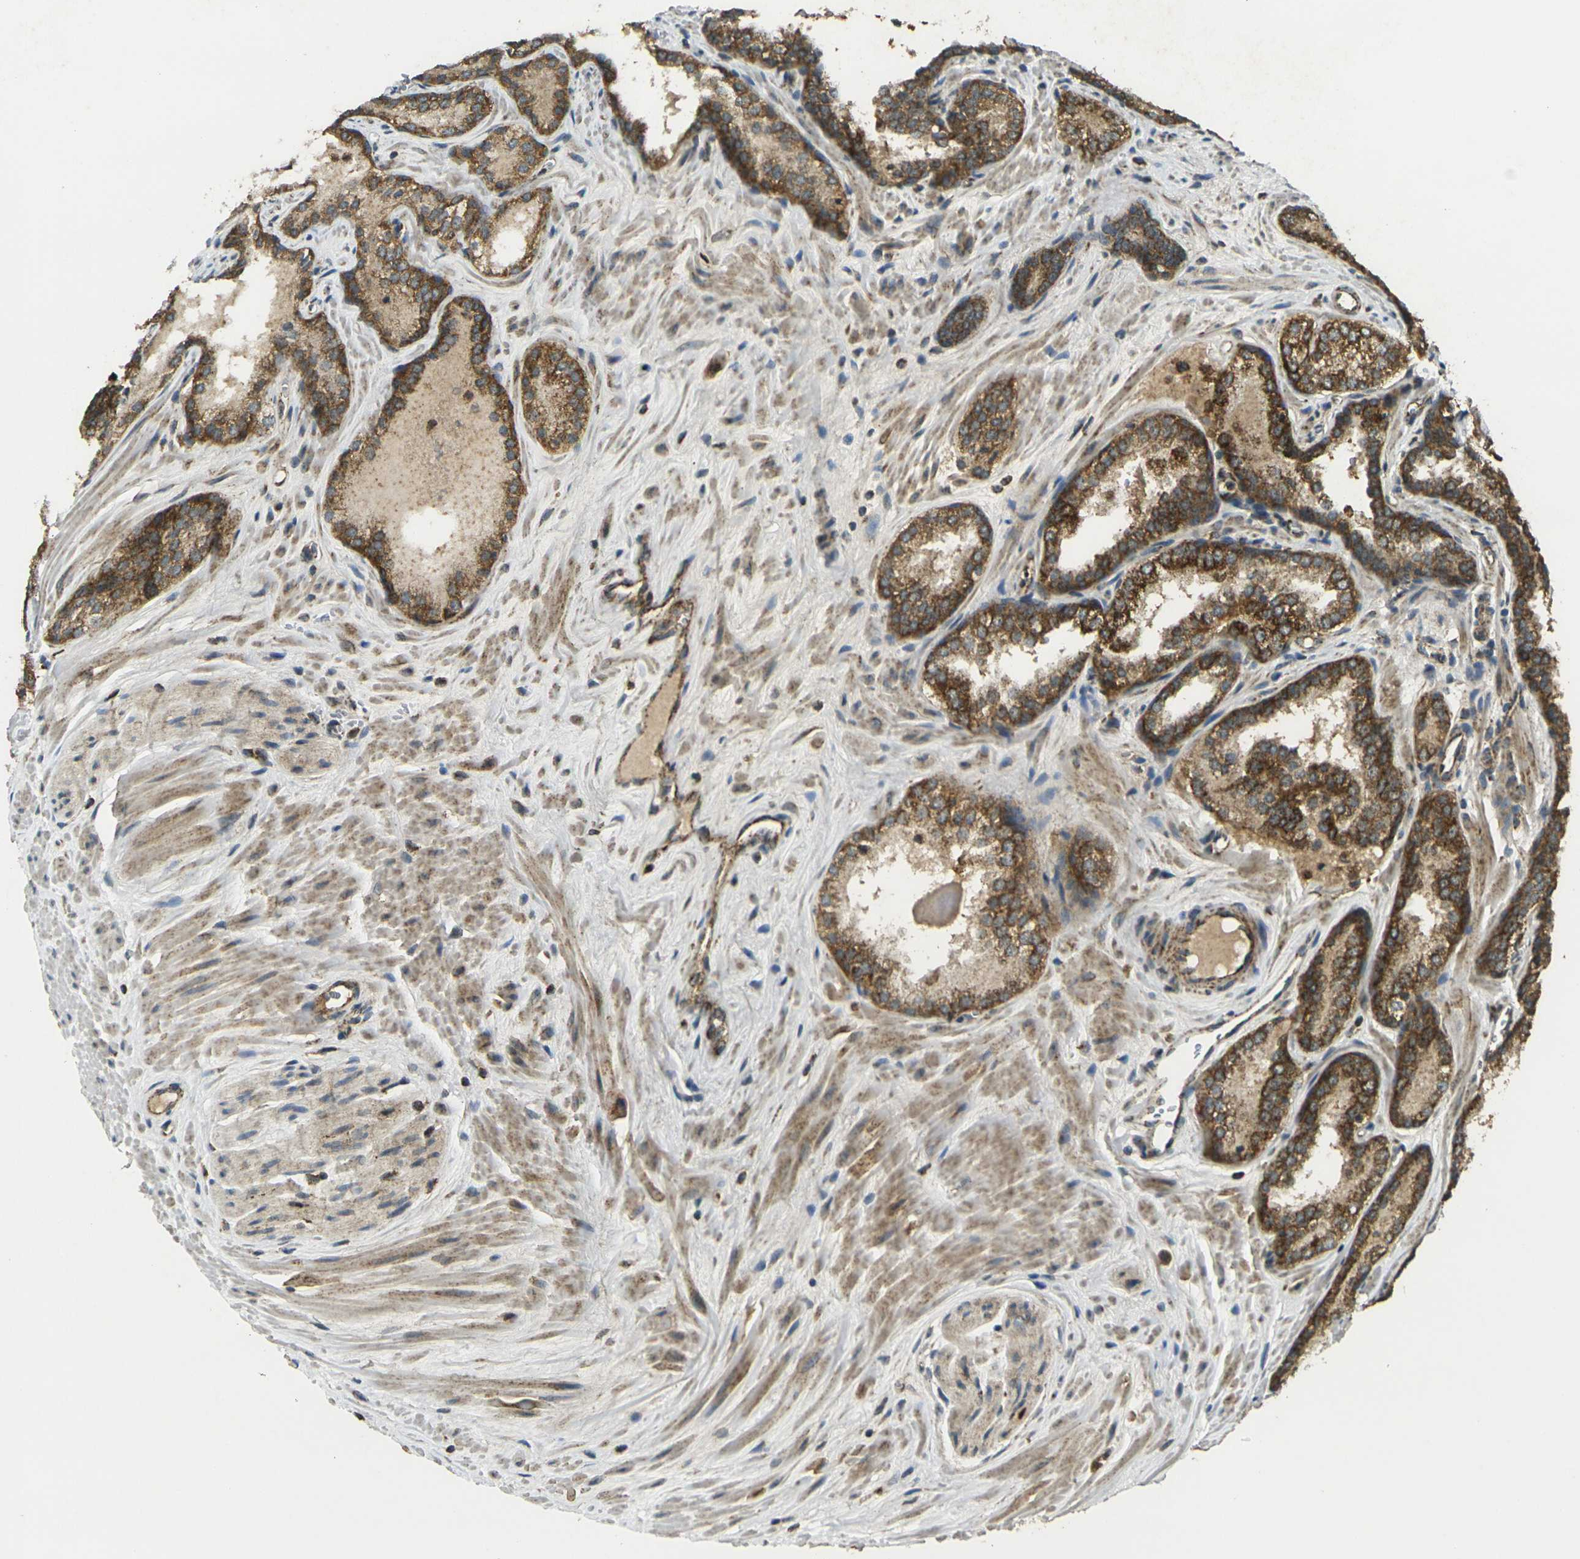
{"staining": {"intensity": "moderate", "quantity": ">75%", "location": "cytoplasmic/membranous"}, "tissue": "prostate cancer", "cell_type": "Tumor cells", "image_type": "cancer", "snomed": [{"axis": "morphology", "description": "Adenocarcinoma, Low grade"}, {"axis": "topography", "description": "Prostate"}], "caption": "The micrograph exhibits staining of prostate cancer (adenocarcinoma (low-grade)), revealing moderate cytoplasmic/membranous protein positivity (brown color) within tumor cells.", "gene": "IGF1R", "patient": {"sex": "male", "age": 60}}